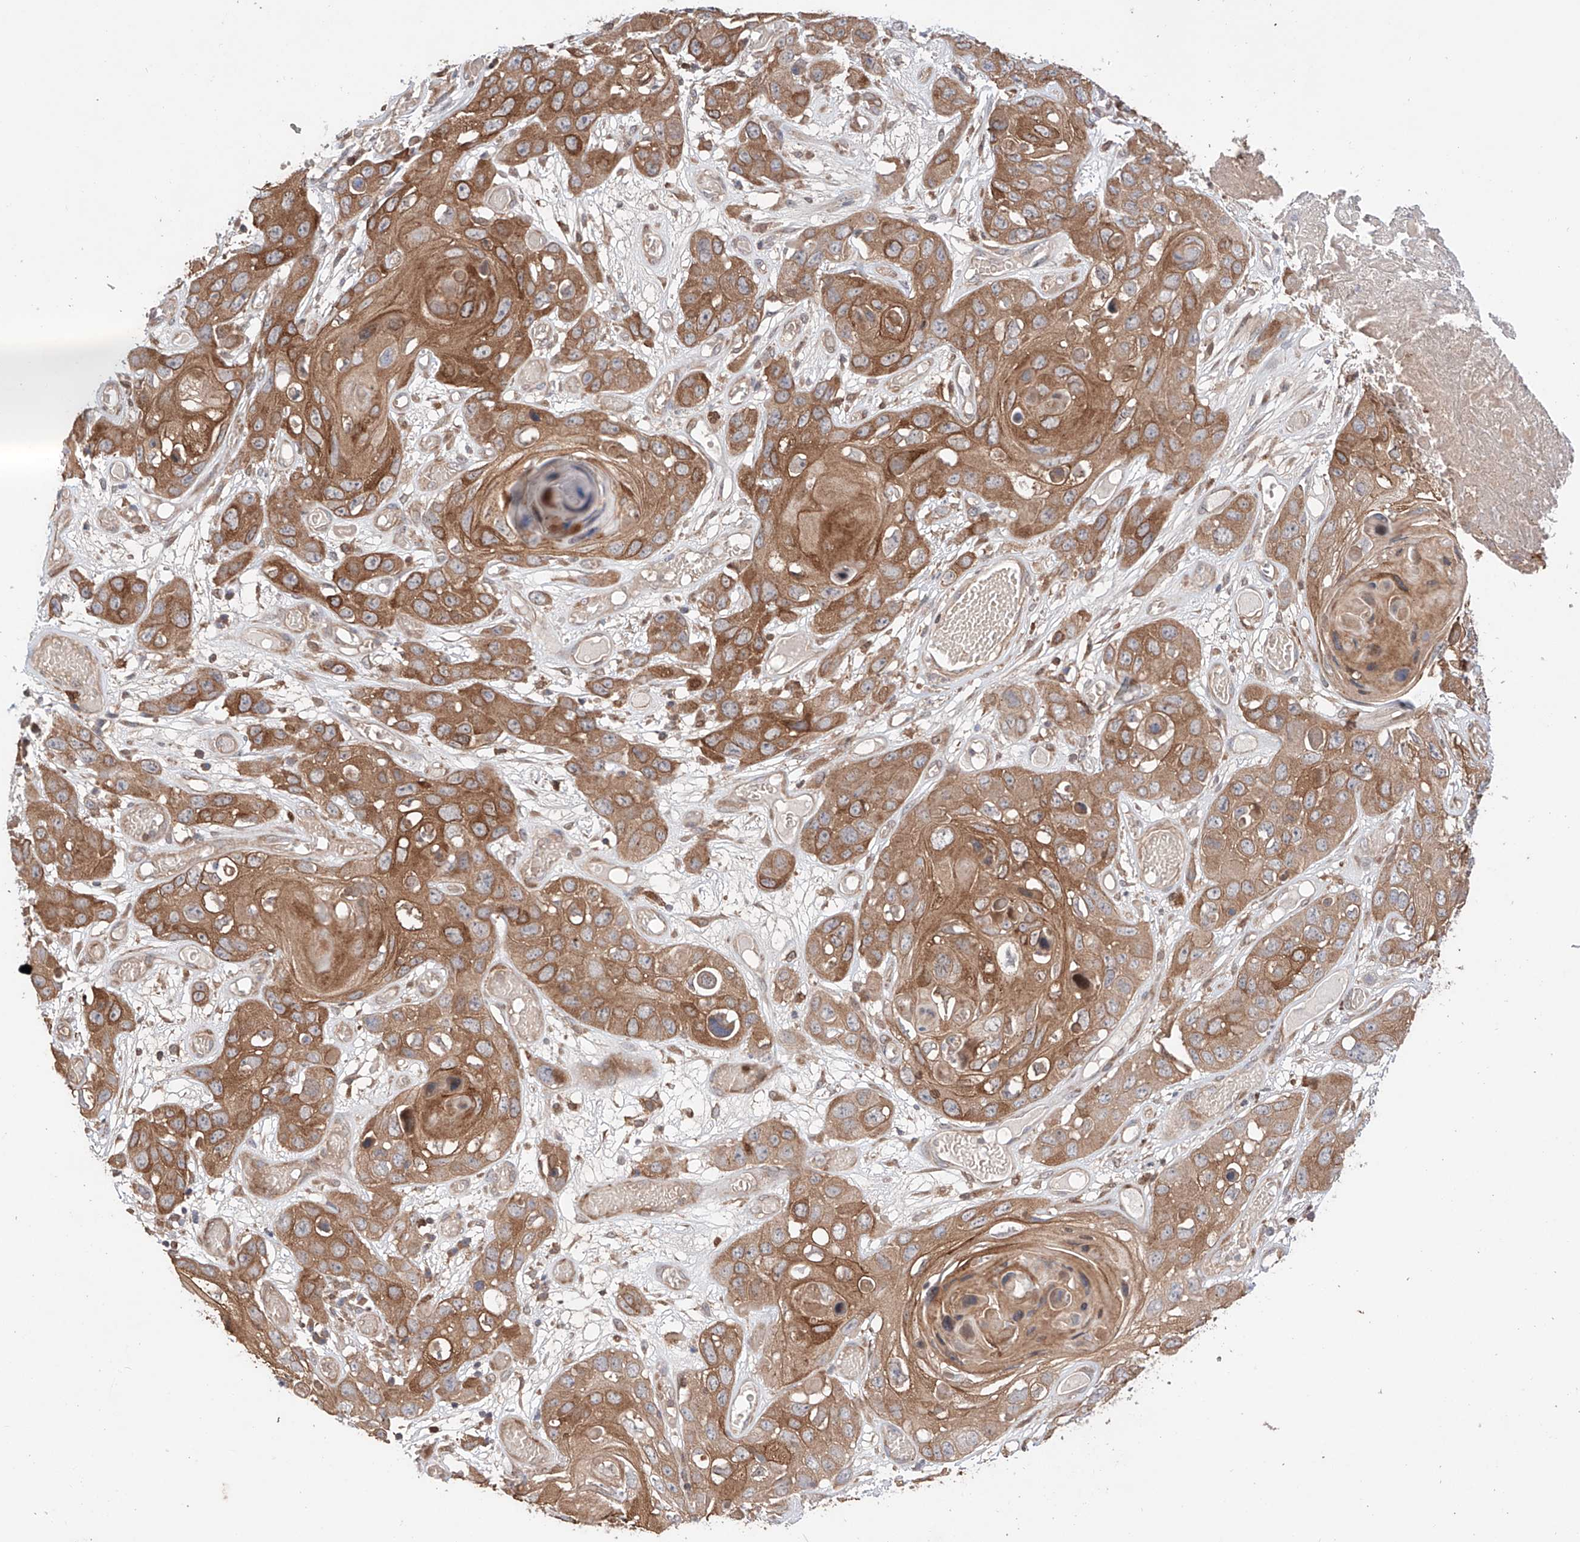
{"staining": {"intensity": "moderate", "quantity": ">75%", "location": "cytoplasmic/membranous"}, "tissue": "skin cancer", "cell_type": "Tumor cells", "image_type": "cancer", "snomed": [{"axis": "morphology", "description": "Squamous cell carcinoma, NOS"}, {"axis": "topography", "description": "Skin"}], "caption": "Immunohistochemical staining of squamous cell carcinoma (skin) displays moderate cytoplasmic/membranous protein expression in approximately >75% of tumor cells.", "gene": "IGSF22", "patient": {"sex": "male", "age": 55}}